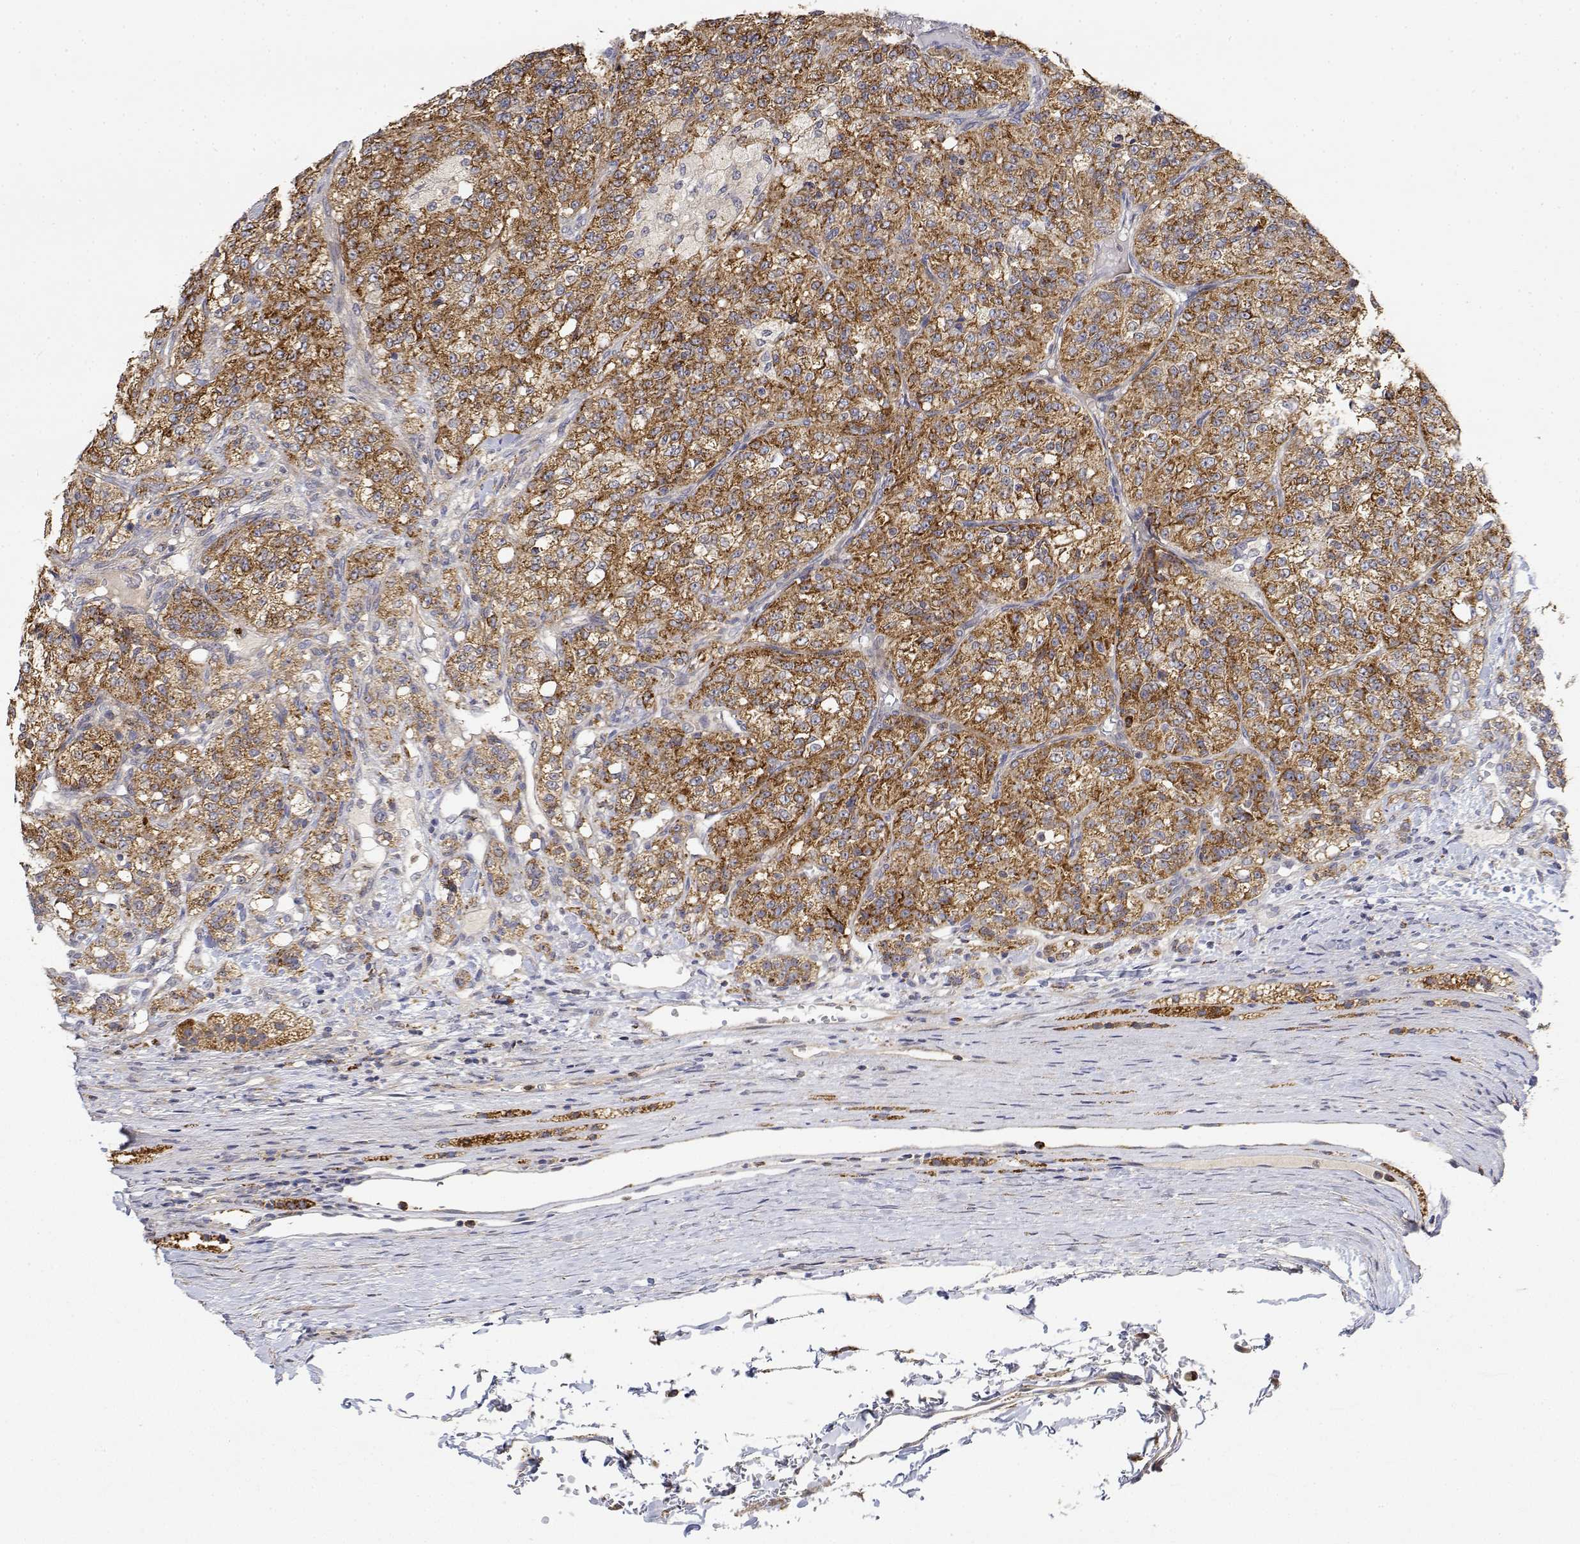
{"staining": {"intensity": "moderate", "quantity": ">75%", "location": "cytoplasmic/membranous"}, "tissue": "renal cancer", "cell_type": "Tumor cells", "image_type": "cancer", "snomed": [{"axis": "morphology", "description": "Adenocarcinoma, NOS"}, {"axis": "topography", "description": "Kidney"}], "caption": "A high-resolution image shows immunohistochemistry staining of adenocarcinoma (renal), which exhibits moderate cytoplasmic/membranous staining in approximately >75% of tumor cells. (DAB IHC, brown staining for protein, blue staining for nuclei).", "gene": "LONRF3", "patient": {"sex": "female", "age": 63}}